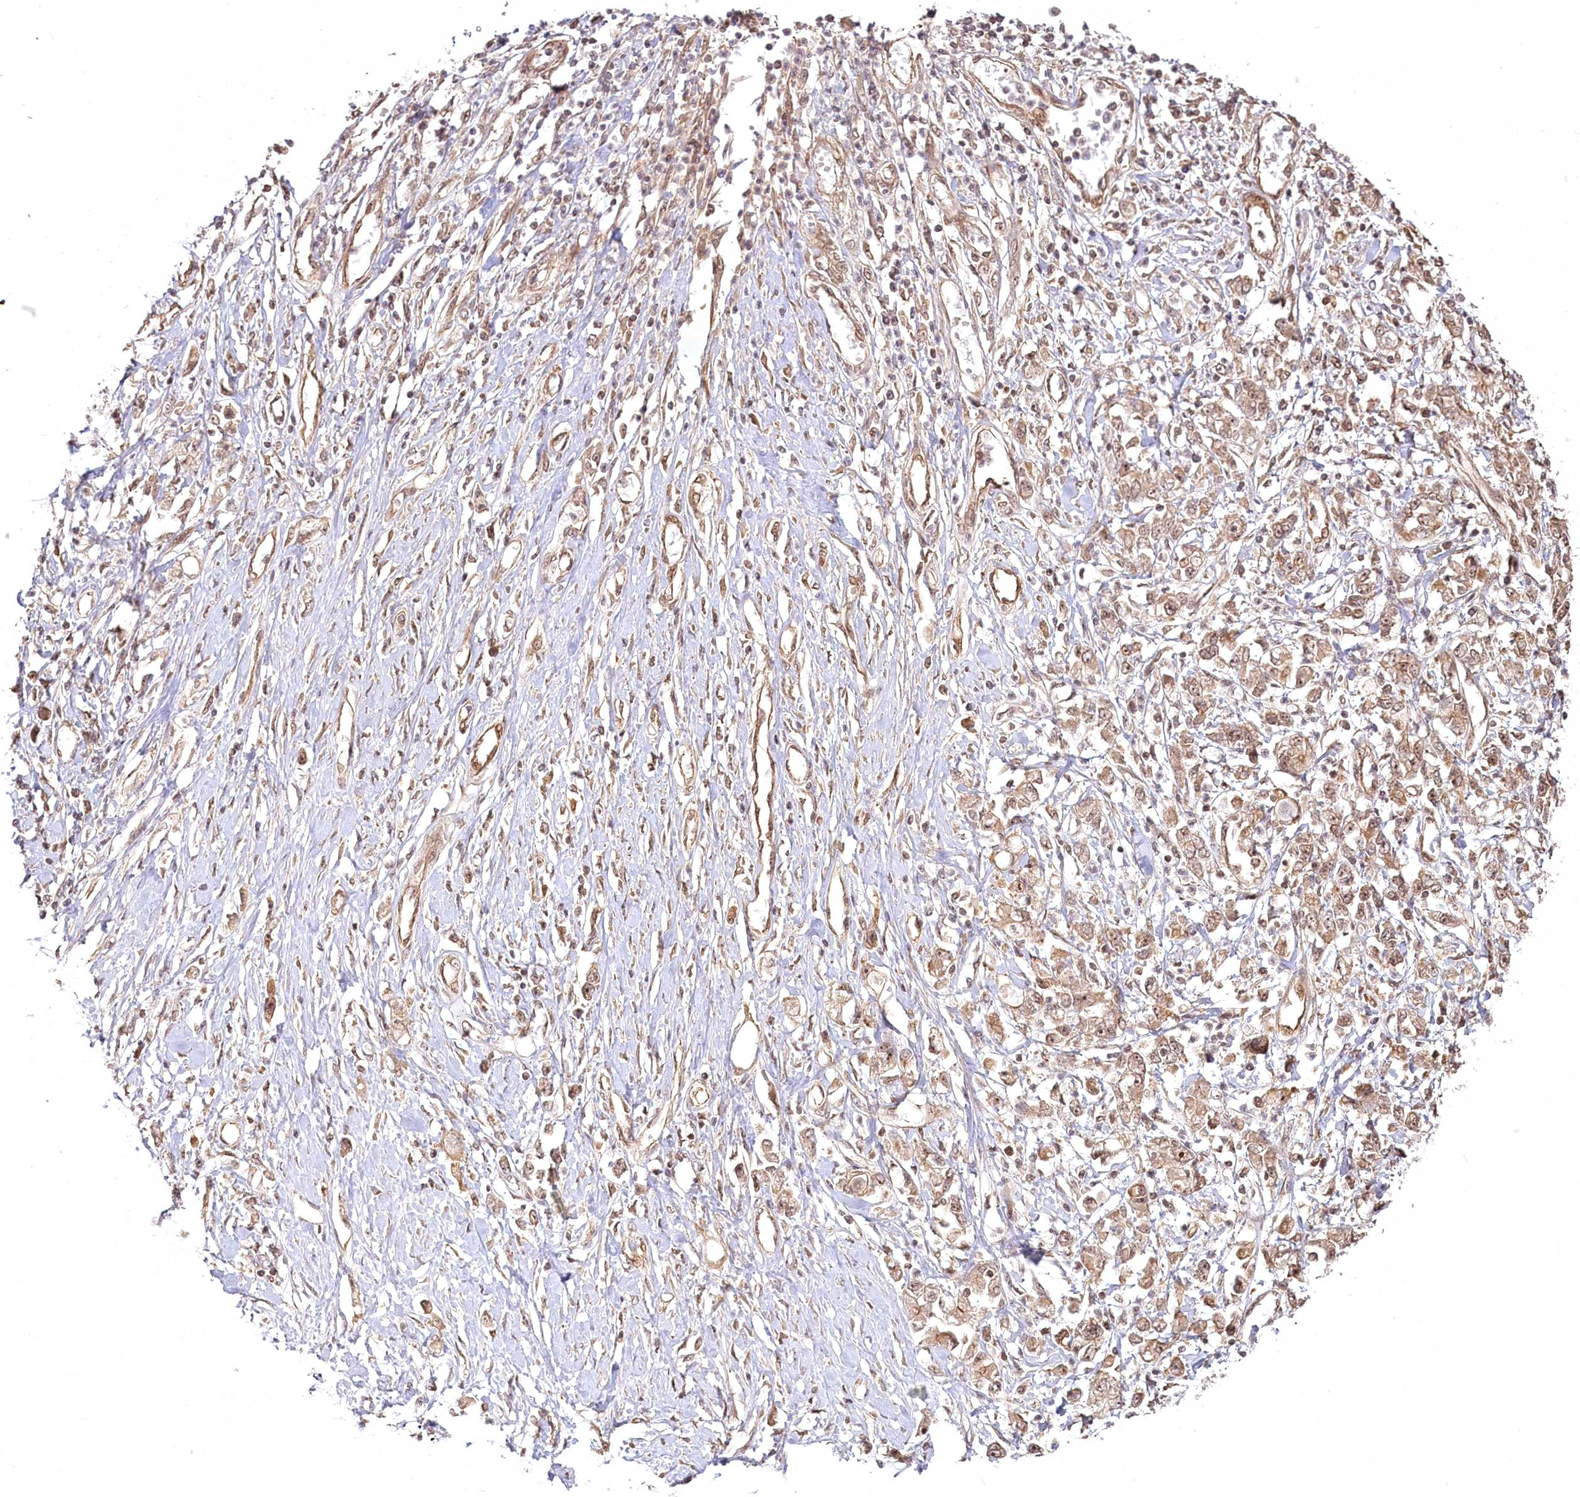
{"staining": {"intensity": "moderate", "quantity": ">75%", "location": "cytoplasmic/membranous,nuclear"}, "tissue": "stomach cancer", "cell_type": "Tumor cells", "image_type": "cancer", "snomed": [{"axis": "morphology", "description": "Adenocarcinoma, NOS"}, {"axis": "topography", "description": "Stomach"}], "caption": "Immunohistochemistry (IHC) photomicrograph of human stomach adenocarcinoma stained for a protein (brown), which exhibits medium levels of moderate cytoplasmic/membranous and nuclear positivity in about >75% of tumor cells.", "gene": "R3HDM2", "patient": {"sex": "female", "age": 76}}